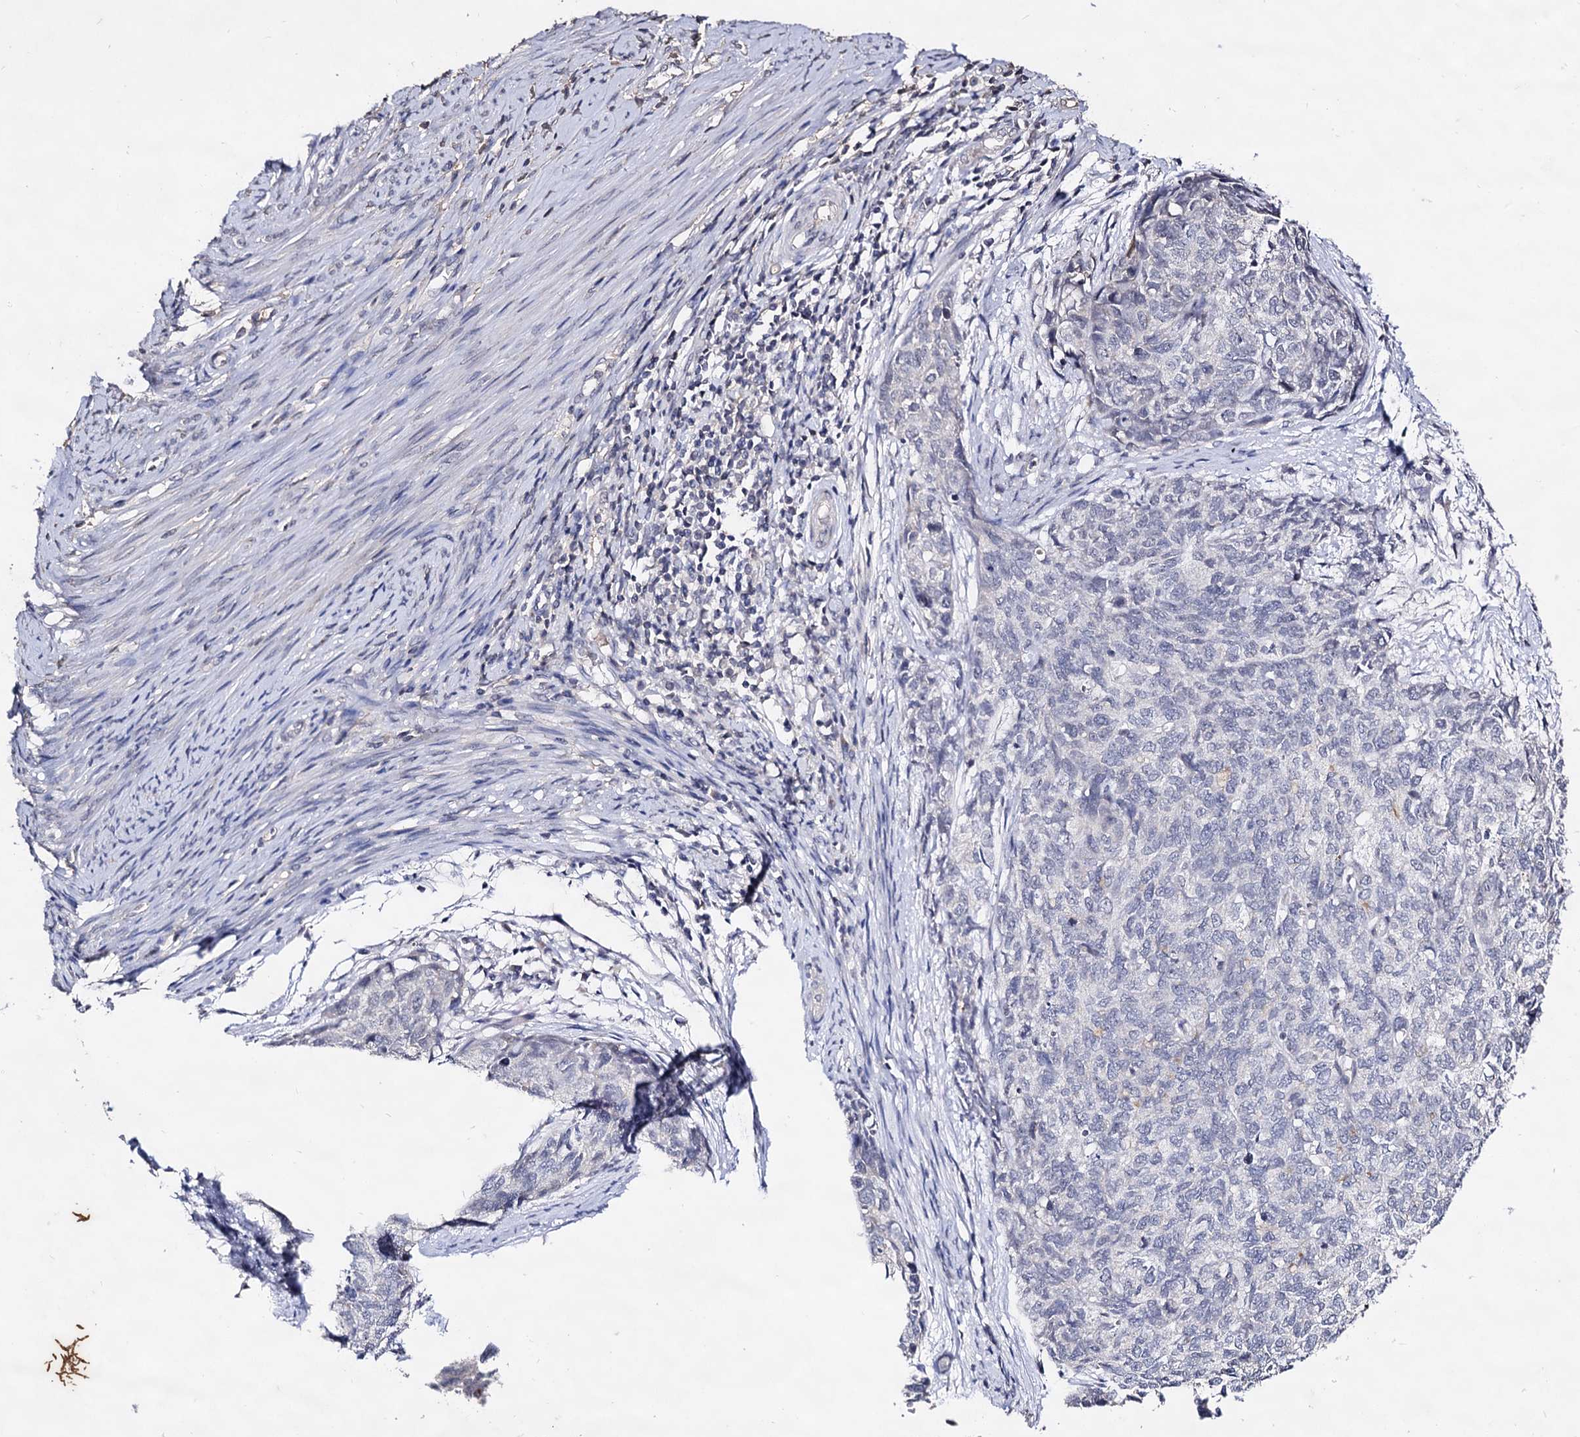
{"staining": {"intensity": "negative", "quantity": "none", "location": "none"}, "tissue": "cervical cancer", "cell_type": "Tumor cells", "image_type": "cancer", "snomed": [{"axis": "morphology", "description": "Squamous cell carcinoma, NOS"}, {"axis": "topography", "description": "Cervix"}], "caption": "DAB immunohistochemical staining of cervical cancer reveals no significant expression in tumor cells. (IHC, brightfield microscopy, high magnification).", "gene": "PLIN1", "patient": {"sex": "female", "age": 63}}